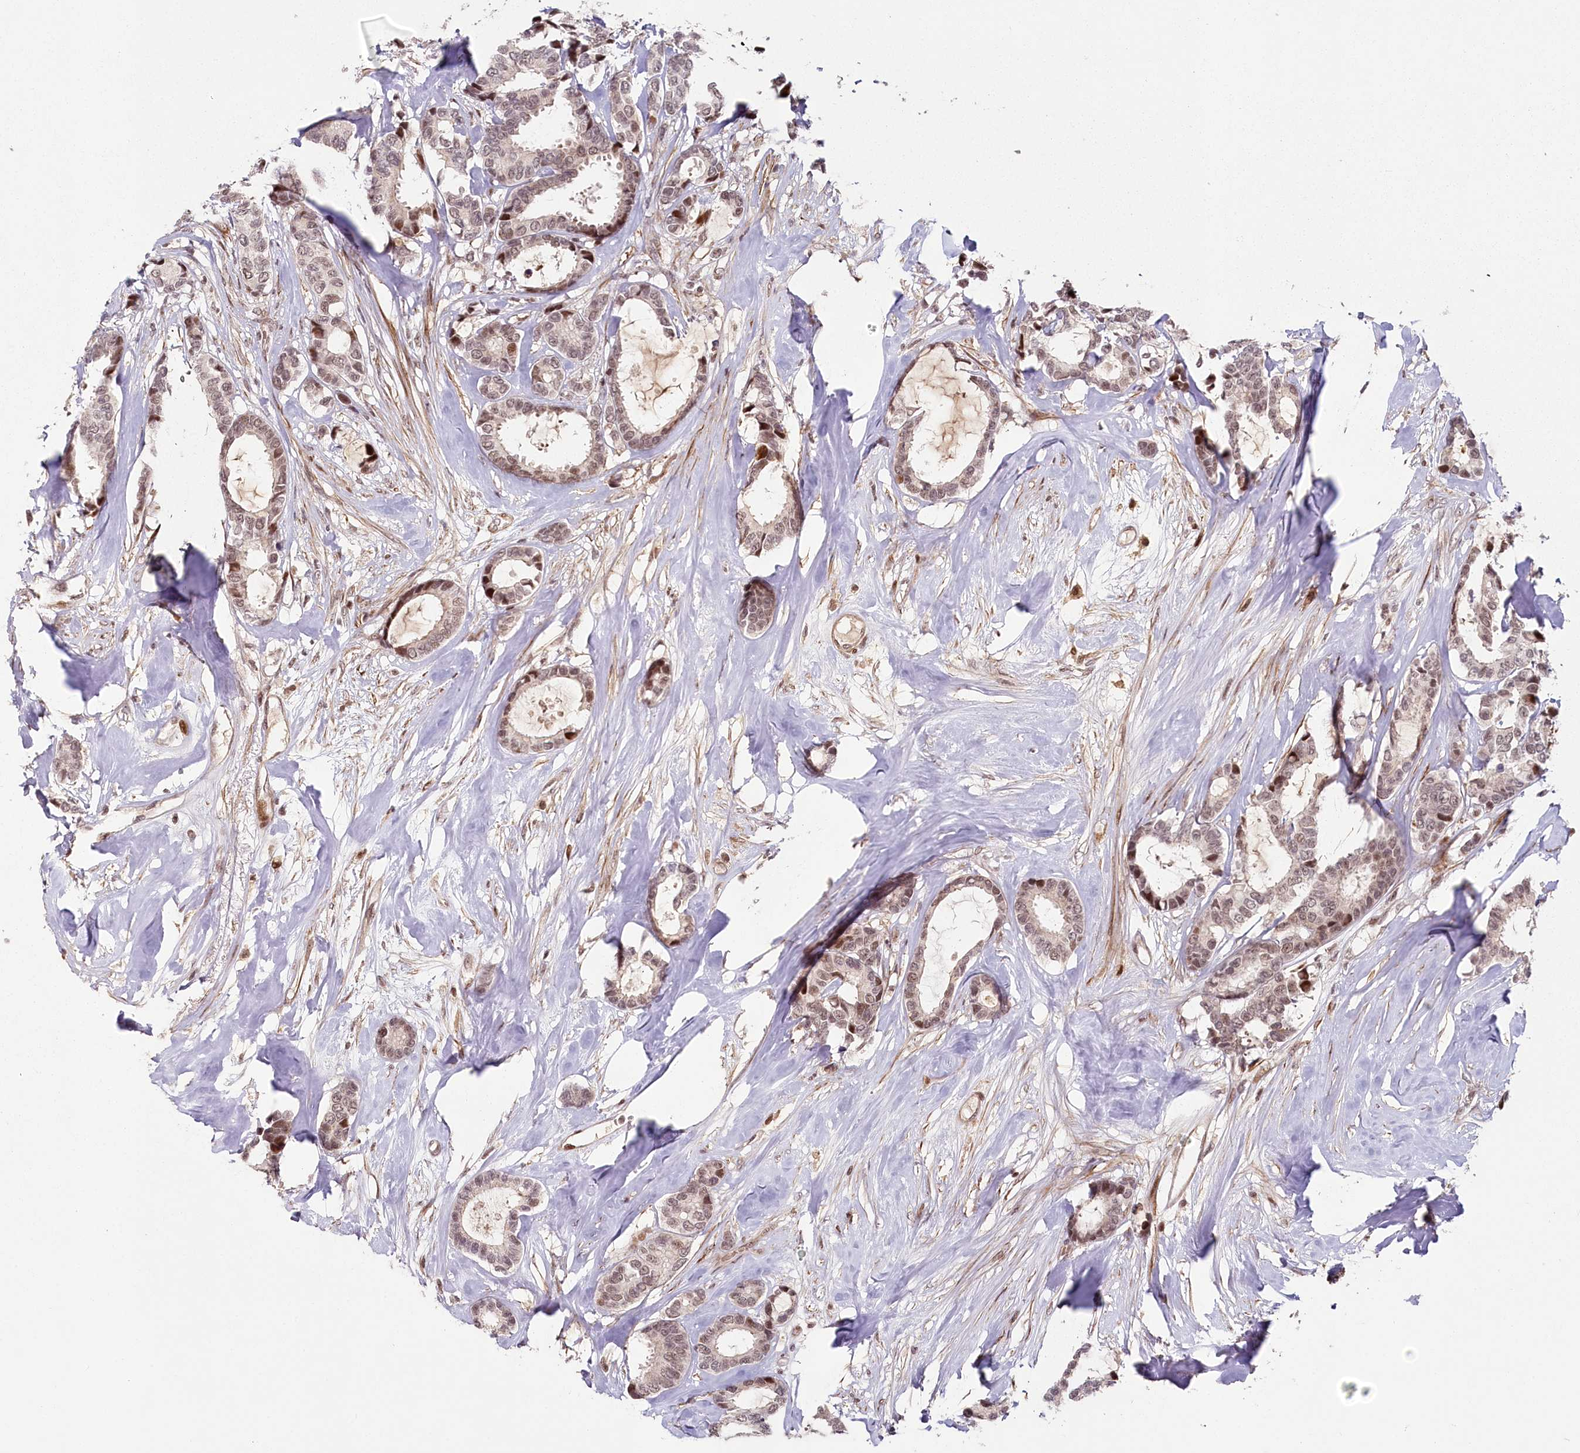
{"staining": {"intensity": "weak", "quantity": ">75%", "location": "nuclear"}, "tissue": "breast cancer", "cell_type": "Tumor cells", "image_type": "cancer", "snomed": [{"axis": "morphology", "description": "Duct carcinoma"}, {"axis": "topography", "description": "Breast"}], "caption": "Protein analysis of breast cancer tissue shows weak nuclear expression in approximately >75% of tumor cells.", "gene": "FAM204A", "patient": {"sex": "female", "age": 87}}